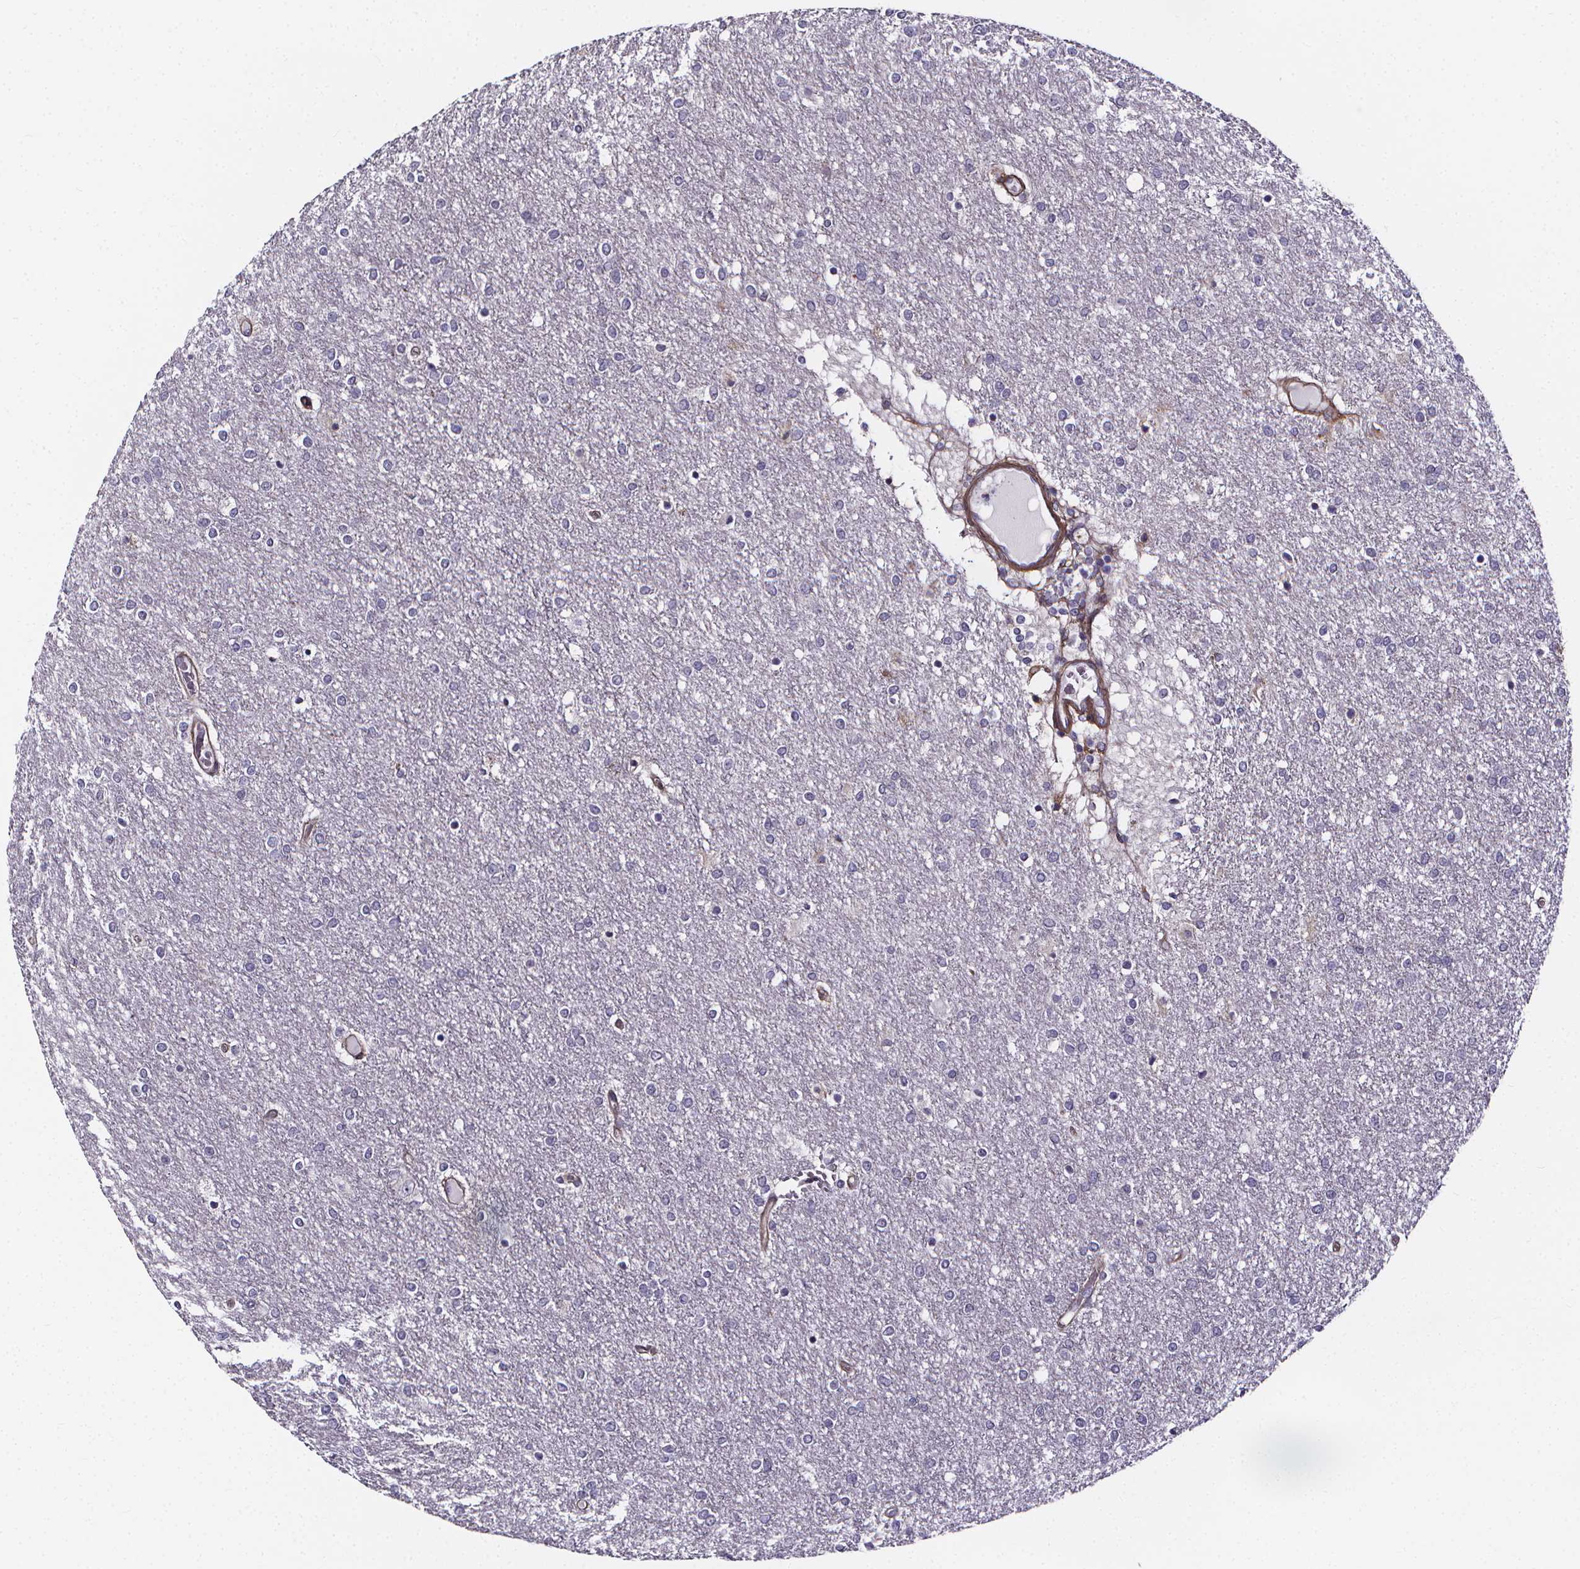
{"staining": {"intensity": "negative", "quantity": "none", "location": "none"}, "tissue": "glioma", "cell_type": "Tumor cells", "image_type": "cancer", "snomed": [{"axis": "morphology", "description": "Glioma, malignant, High grade"}, {"axis": "topography", "description": "Brain"}], "caption": "Glioma was stained to show a protein in brown. There is no significant expression in tumor cells. The staining was performed using DAB to visualize the protein expression in brown, while the nuclei were stained in blue with hematoxylin (Magnification: 20x).", "gene": "AEBP1", "patient": {"sex": "female", "age": 61}}